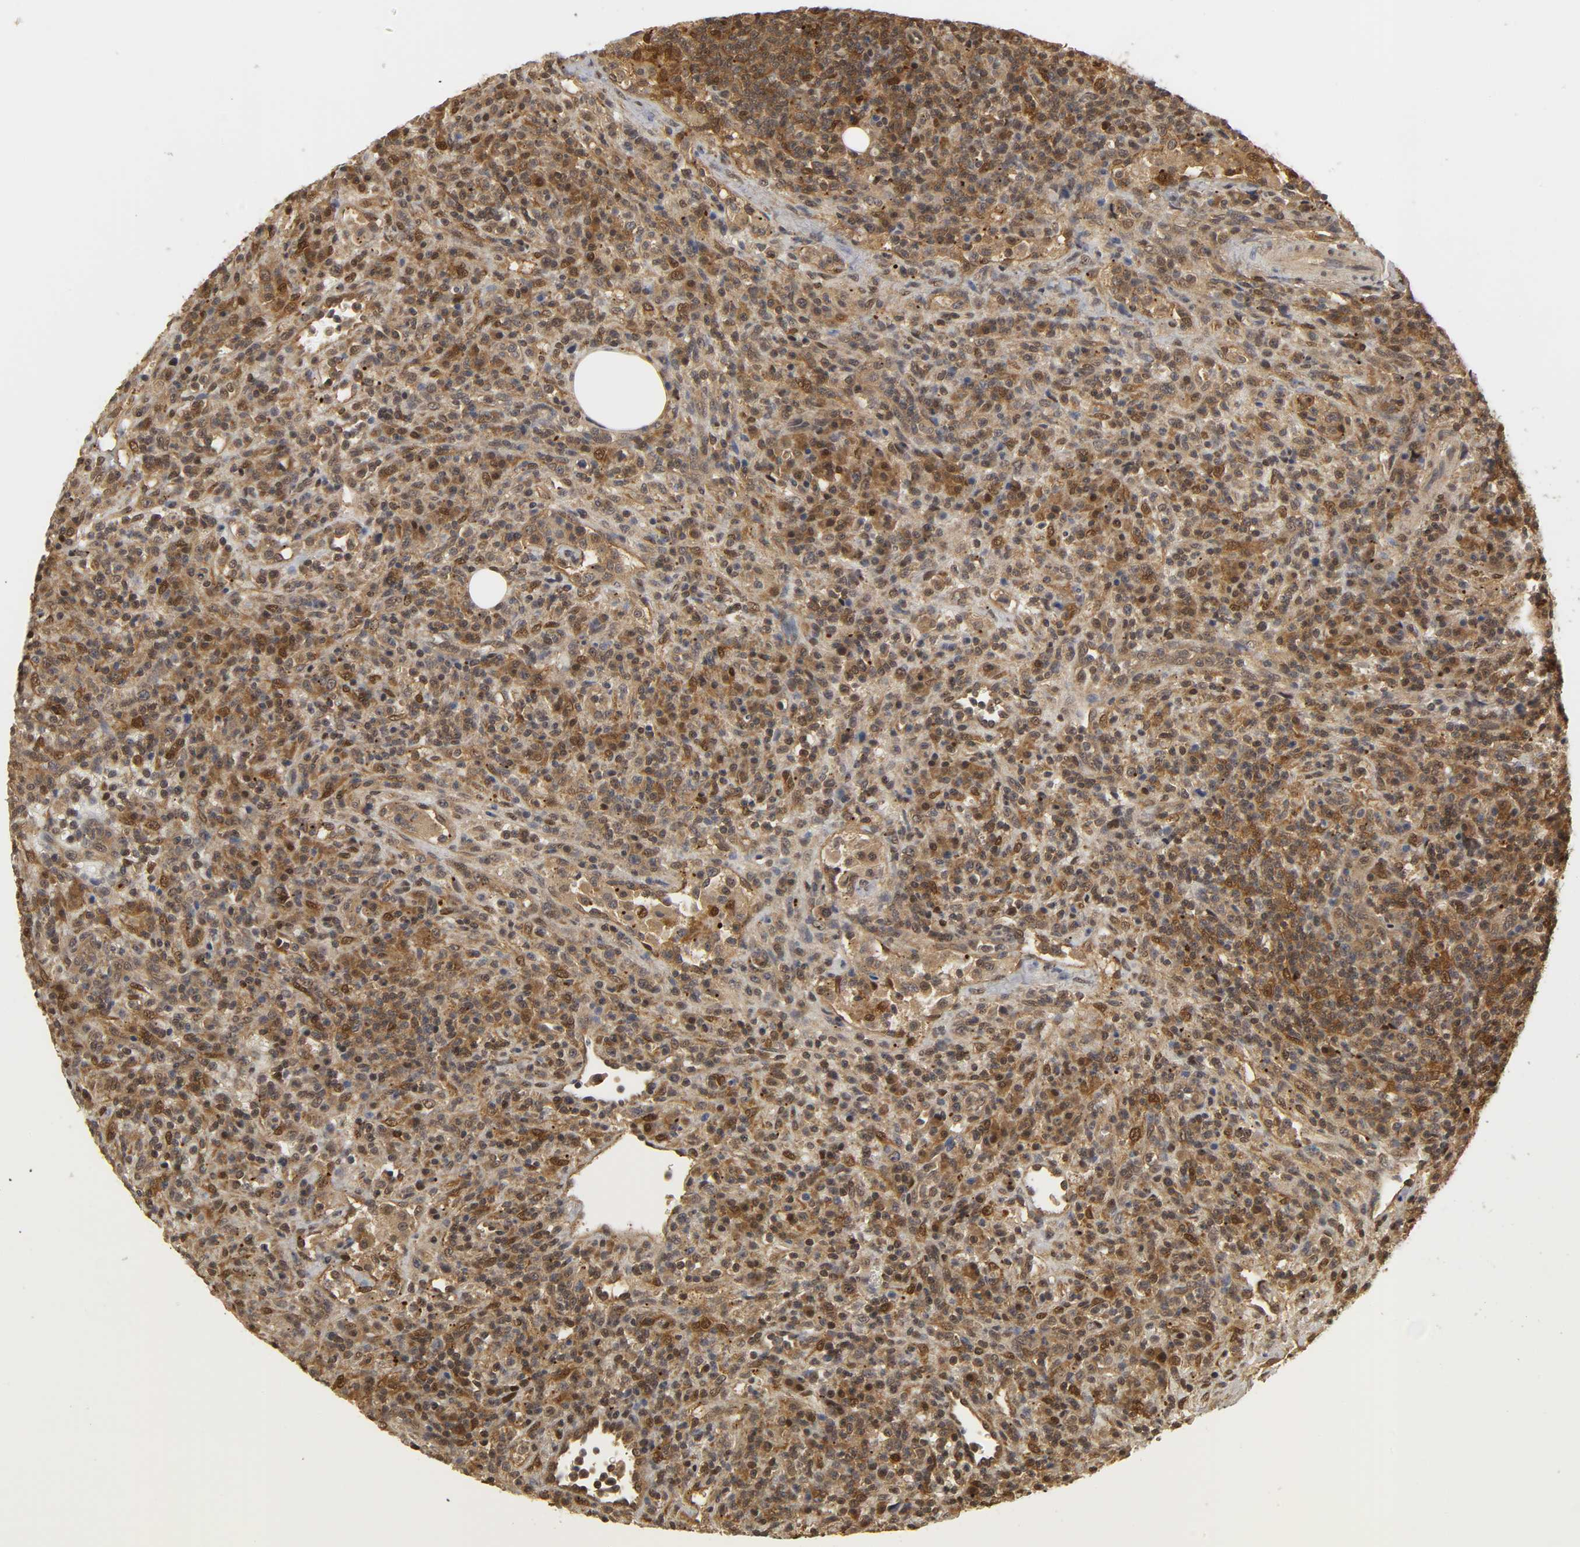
{"staining": {"intensity": "moderate", "quantity": ">75%", "location": "cytoplasmic/membranous,nuclear"}, "tissue": "lymphoma", "cell_type": "Tumor cells", "image_type": "cancer", "snomed": [{"axis": "morphology", "description": "Hodgkin's disease, NOS"}, {"axis": "topography", "description": "Lymph node"}], "caption": "Protein expression analysis of Hodgkin's disease shows moderate cytoplasmic/membranous and nuclear positivity in approximately >75% of tumor cells.", "gene": "PARK7", "patient": {"sex": "male", "age": 65}}